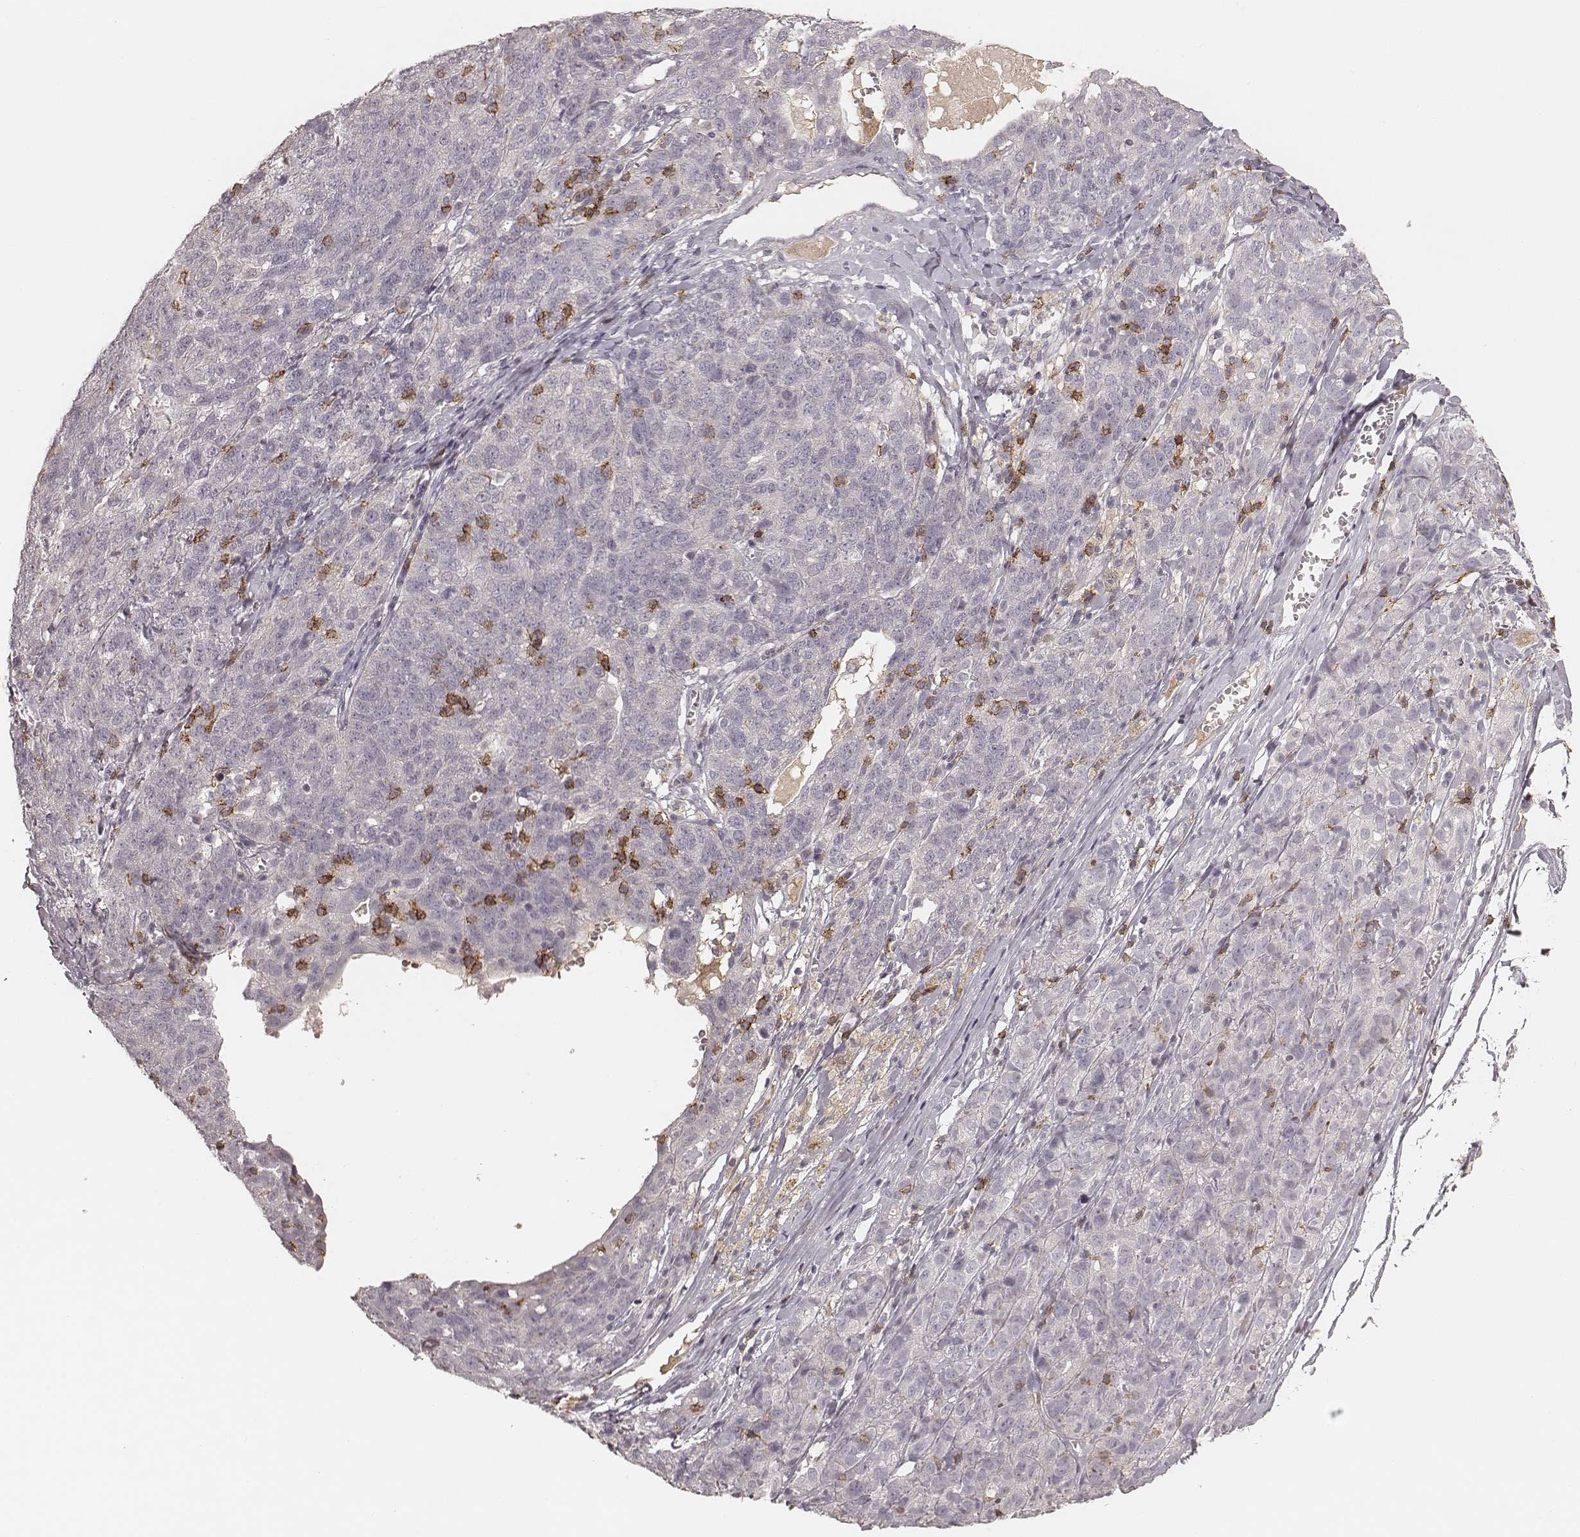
{"staining": {"intensity": "negative", "quantity": "none", "location": "none"}, "tissue": "ovarian cancer", "cell_type": "Tumor cells", "image_type": "cancer", "snomed": [{"axis": "morphology", "description": "Cystadenocarcinoma, serous, NOS"}, {"axis": "topography", "description": "Ovary"}], "caption": "High power microscopy histopathology image of an immunohistochemistry photomicrograph of ovarian cancer, revealing no significant staining in tumor cells.", "gene": "CD8A", "patient": {"sex": "female", "age": 71}}